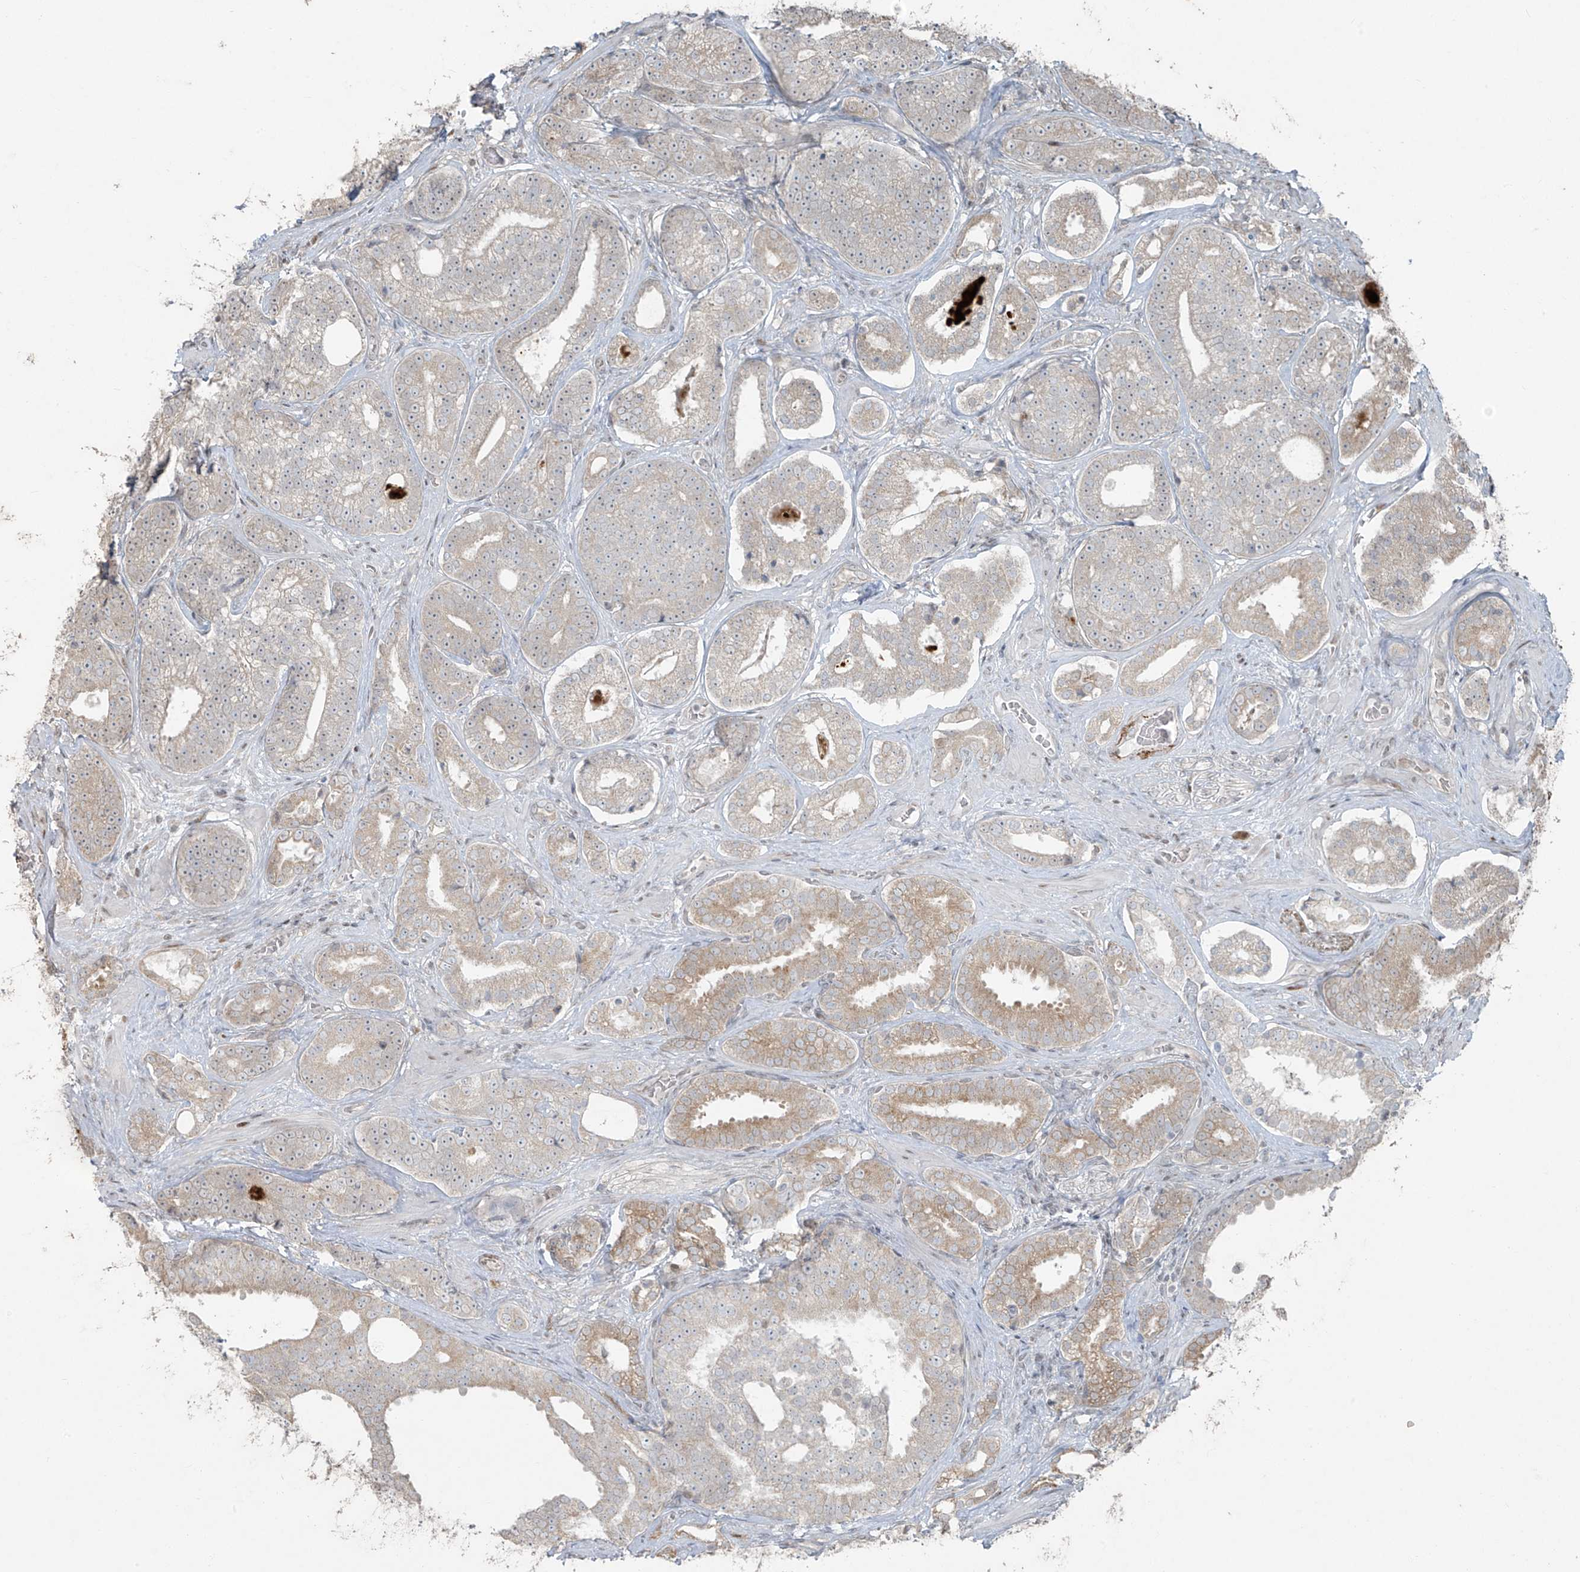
{"staining": {"intensity": "weak", "quantity": "25%-75%", "location": "cytoplasmic/membranous"}, "tissue": "prostate cancer", "cell_type": "Tumor cells", "image_type": "cancer", "snomed": [{"axis": "morphology", "description": "Adenocarcinoma, High grade"}, {"axis": "topography", "description": "Prostate"}], "caption": "Human prostate cancer (adenocarcinoma (high-grade)) stained for a protein (brown) reveals weak cytoplasmic/membranous positive positivity in about 25%-75% of tumor cells.", "gene": "TTC22", "patient": {"sex": "male", "age": 60}}